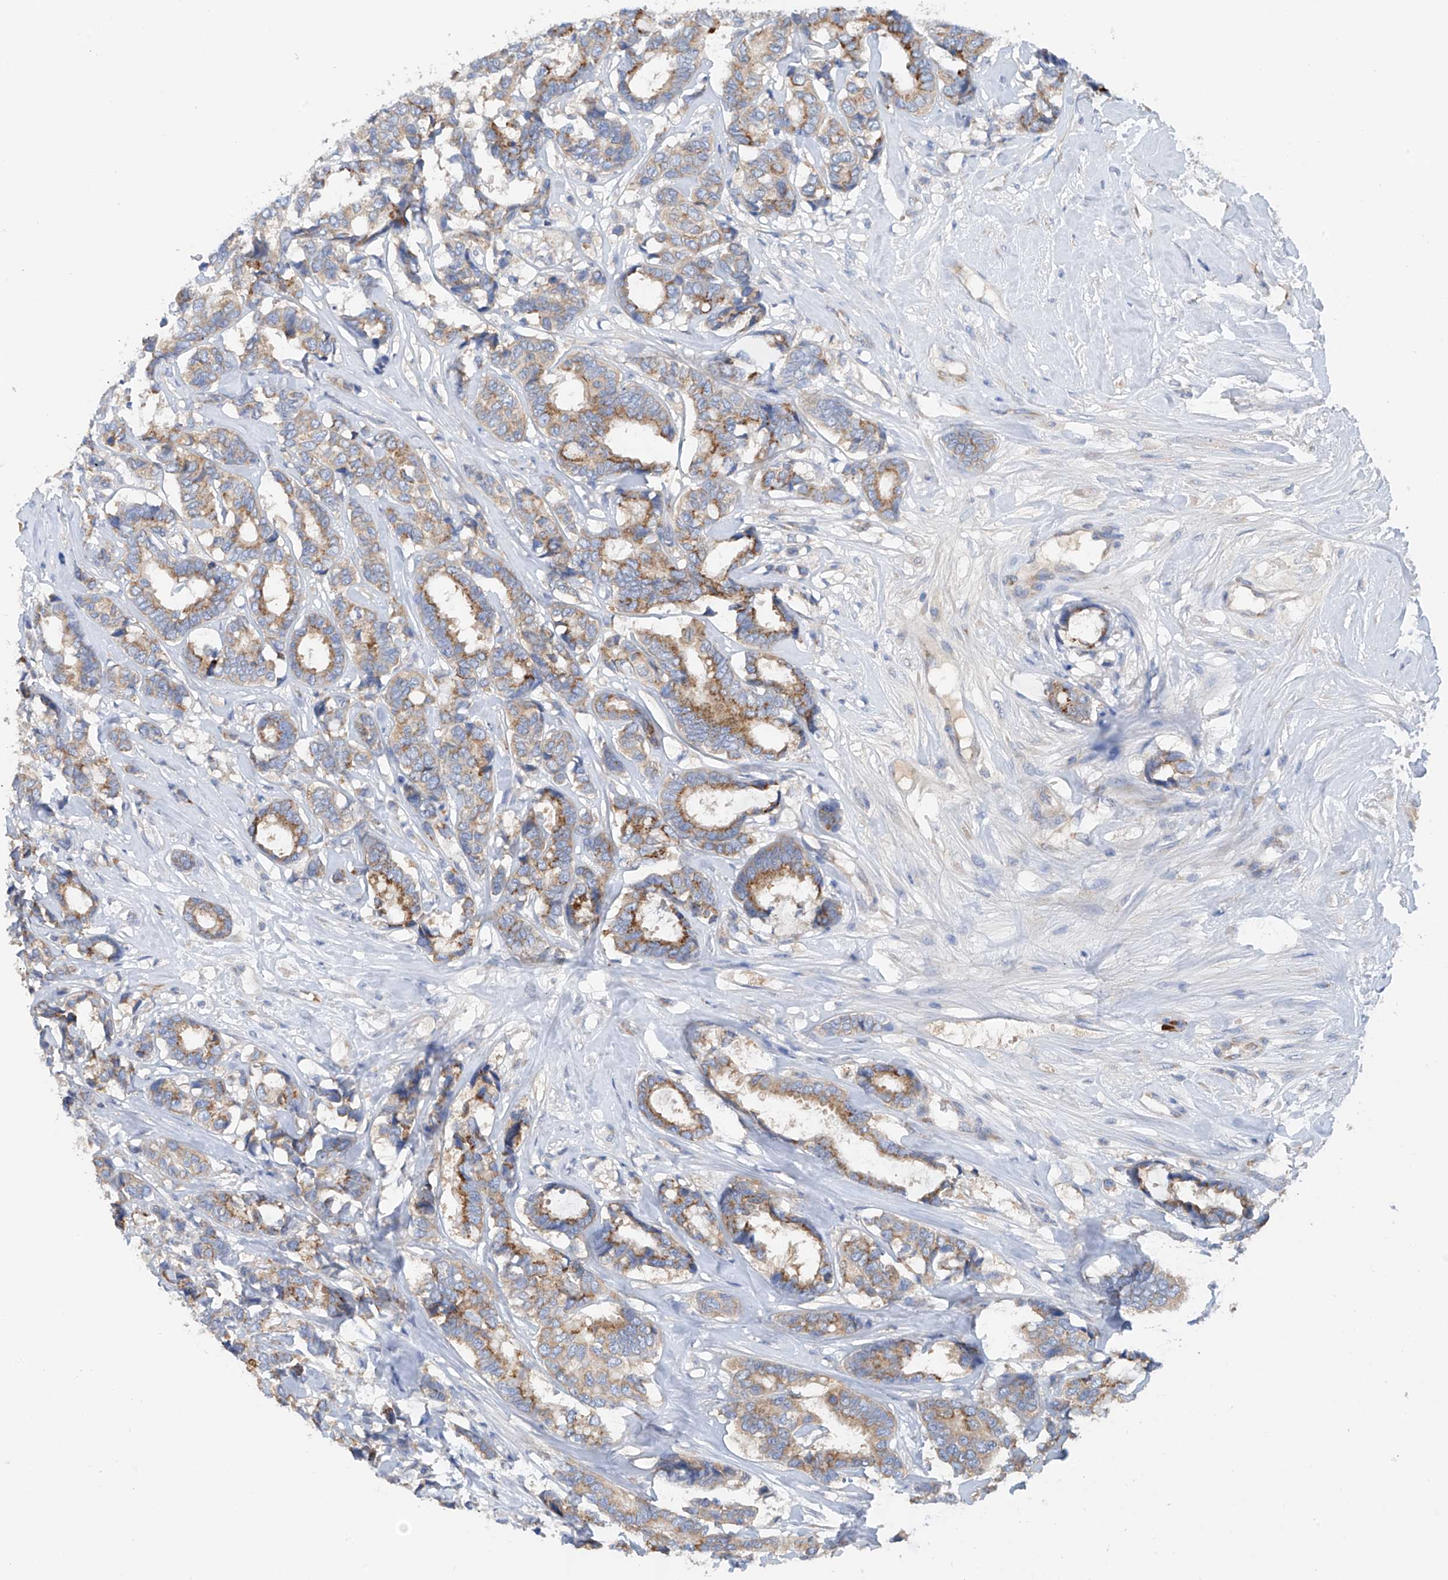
{"staining": {"intensity": "moderate", "quantity": ">75%", "location": "cytoplasmic/membranous"}, "tissue": "breast cancer", "cell_type": "Tumor cells", "image_type": "cancer", "snomed": [{"axis": "morphology", "description": "Duct carcinoma"}, {"axis": "topography", "description": "Breast"}], "caption": "Breast intraductal carcinoma tissue shows moderate cytoplasmic/membranous staining in approximately >75% of tumor cells The staining was performed using DAB (3,3'-diaminobenzidine) to visualize the protein expression in brown, while the nuclei were stained in blue with hematoxylin (Magnification: 20x).", "gene": "SLC5A11", "patient": {"sex": "female", "age": 87}}